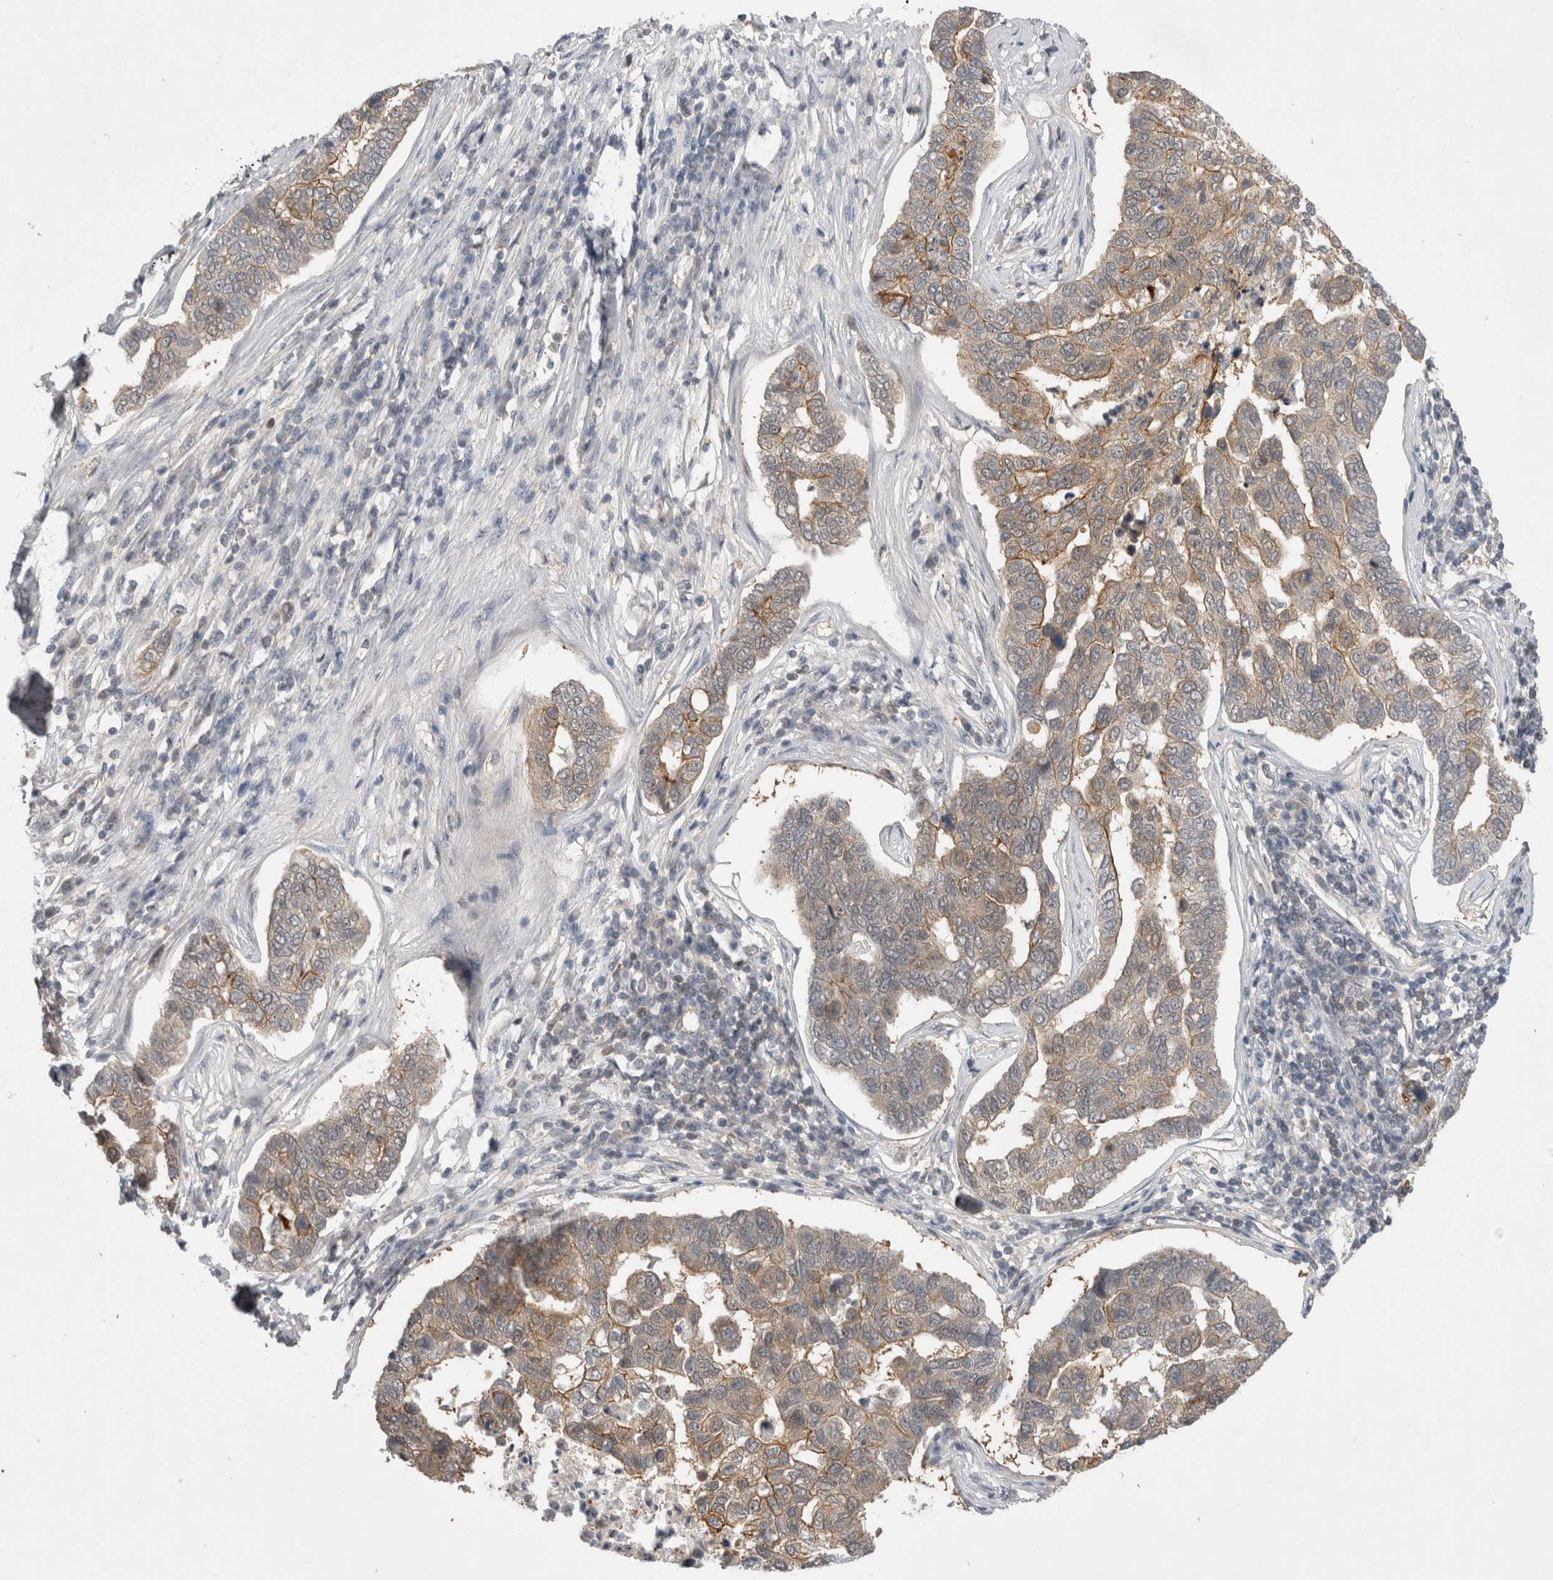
{"staining": {"intensity": "weak", "quantity": ">75%", "location": "cytoplasmic/membranous"}, "tissue": "pancreatic cancer", "cell_type": "Tumor cells", "image_type": "cancer", "snomed": [{"axis": "morphology", "description": "Adenocarcinoma, NOS"}, {"axis": "topography", "description": "Pancreas"}], "caption": "An immunohistochemistry image of tumor tissue is shown. Protein staining in brown highlights weak cytoplasmic/membranous positivity in pancreatic cancer (adenocarcinoma) within tumor cells.", "gene": "ZNF341", "patient": {"sex": "female", "age": 61}}